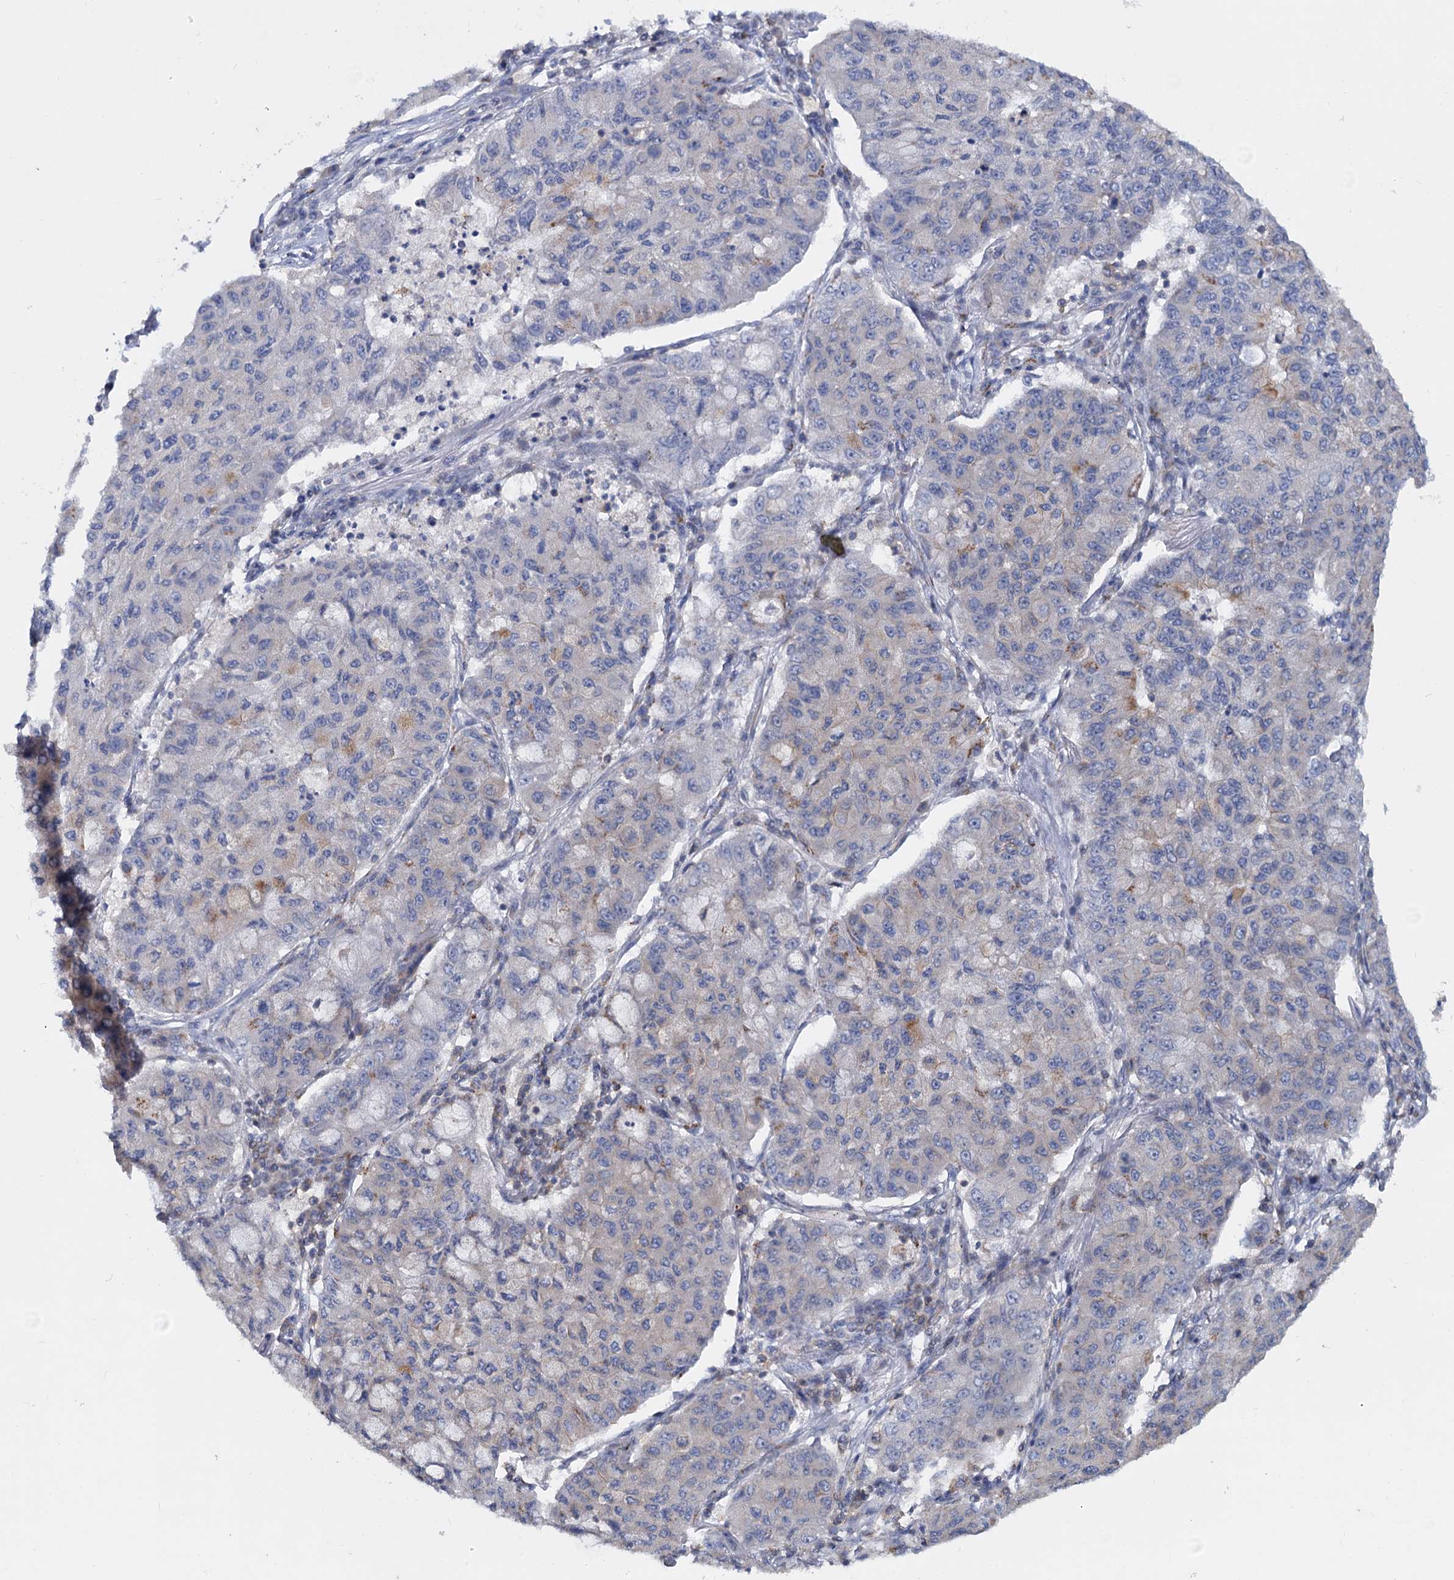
{"staining": {"intensity": "moderate", "quantity": "<25%", "location": "cytoplasmic/membranous"}, "tissue": "lung cancer", "cell_type": "Tumor cells", "image_type": "cancer", "snomed": [{"axis": "morphology", "description": "Squamous cell carcinoma, NOS"}, {"axis": "topography", "description": "Lung"}], "caption": "Lung cancer stained with a protein marker displays moderate staining in tumor cells.", "gene": "LRCH4", "patient": {"sex": "male", "age": 74}}